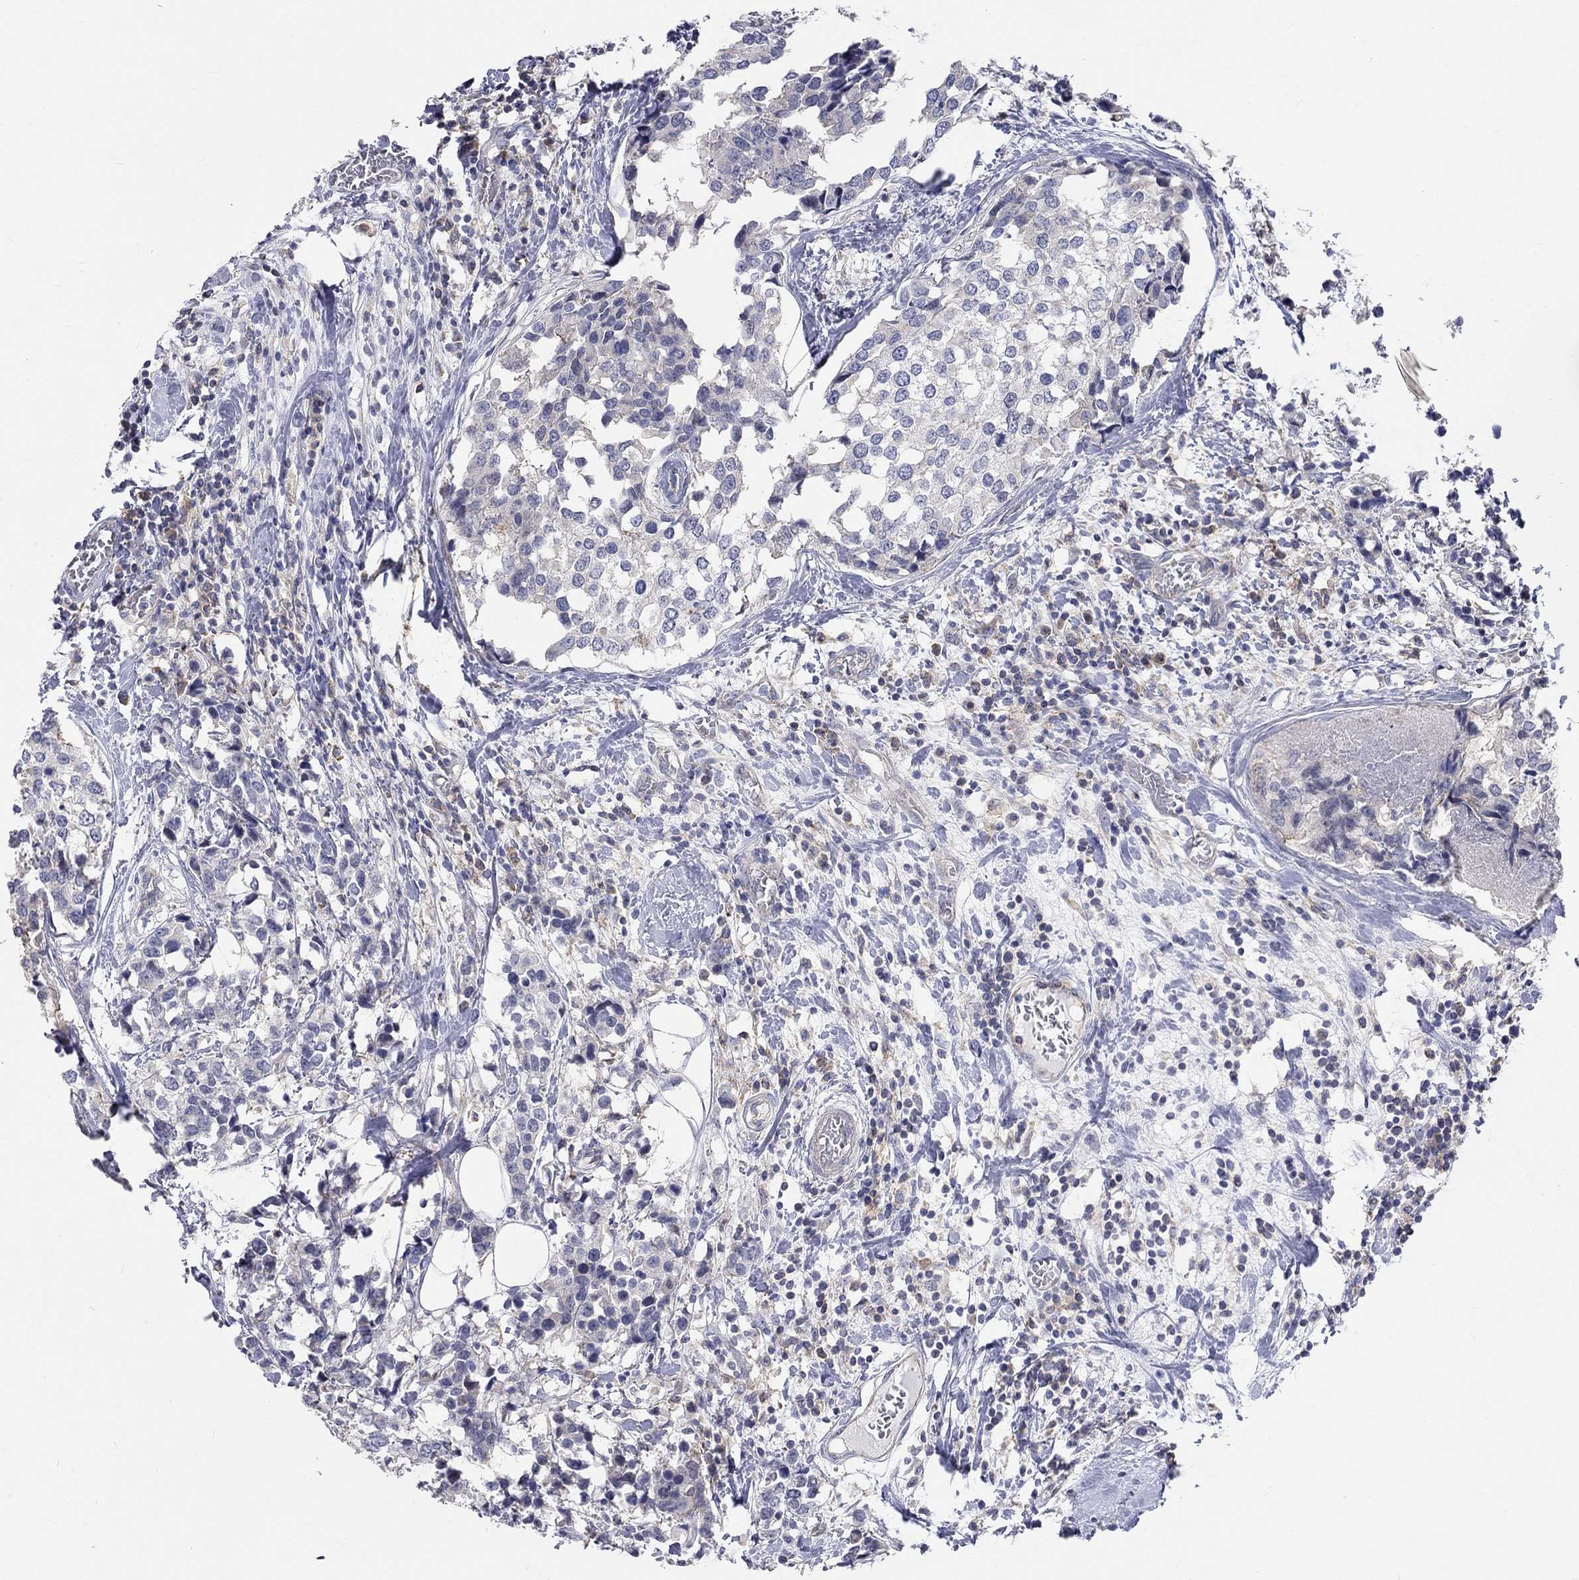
{"staining": {"intensity": "negative", "quantity": "none", "location": "none"}, "tissue": "breast cancer", "cell_type": "Tumor cells", "image_type": "cancer", "snomed": [{"axis": "morphology", "description": "Lobular carcinoma"}, {"axis": "topography", "description": "Breast"}], "caption": "Immunohistochemistry (IHC) image of neoplastic tissue: lobular carcinoma (breast) stained with DAB demonstrates no significant protein expression in tumor cells.", "gene": "PCDHGA10", "patient": {"sex": "female", "age": 59}}